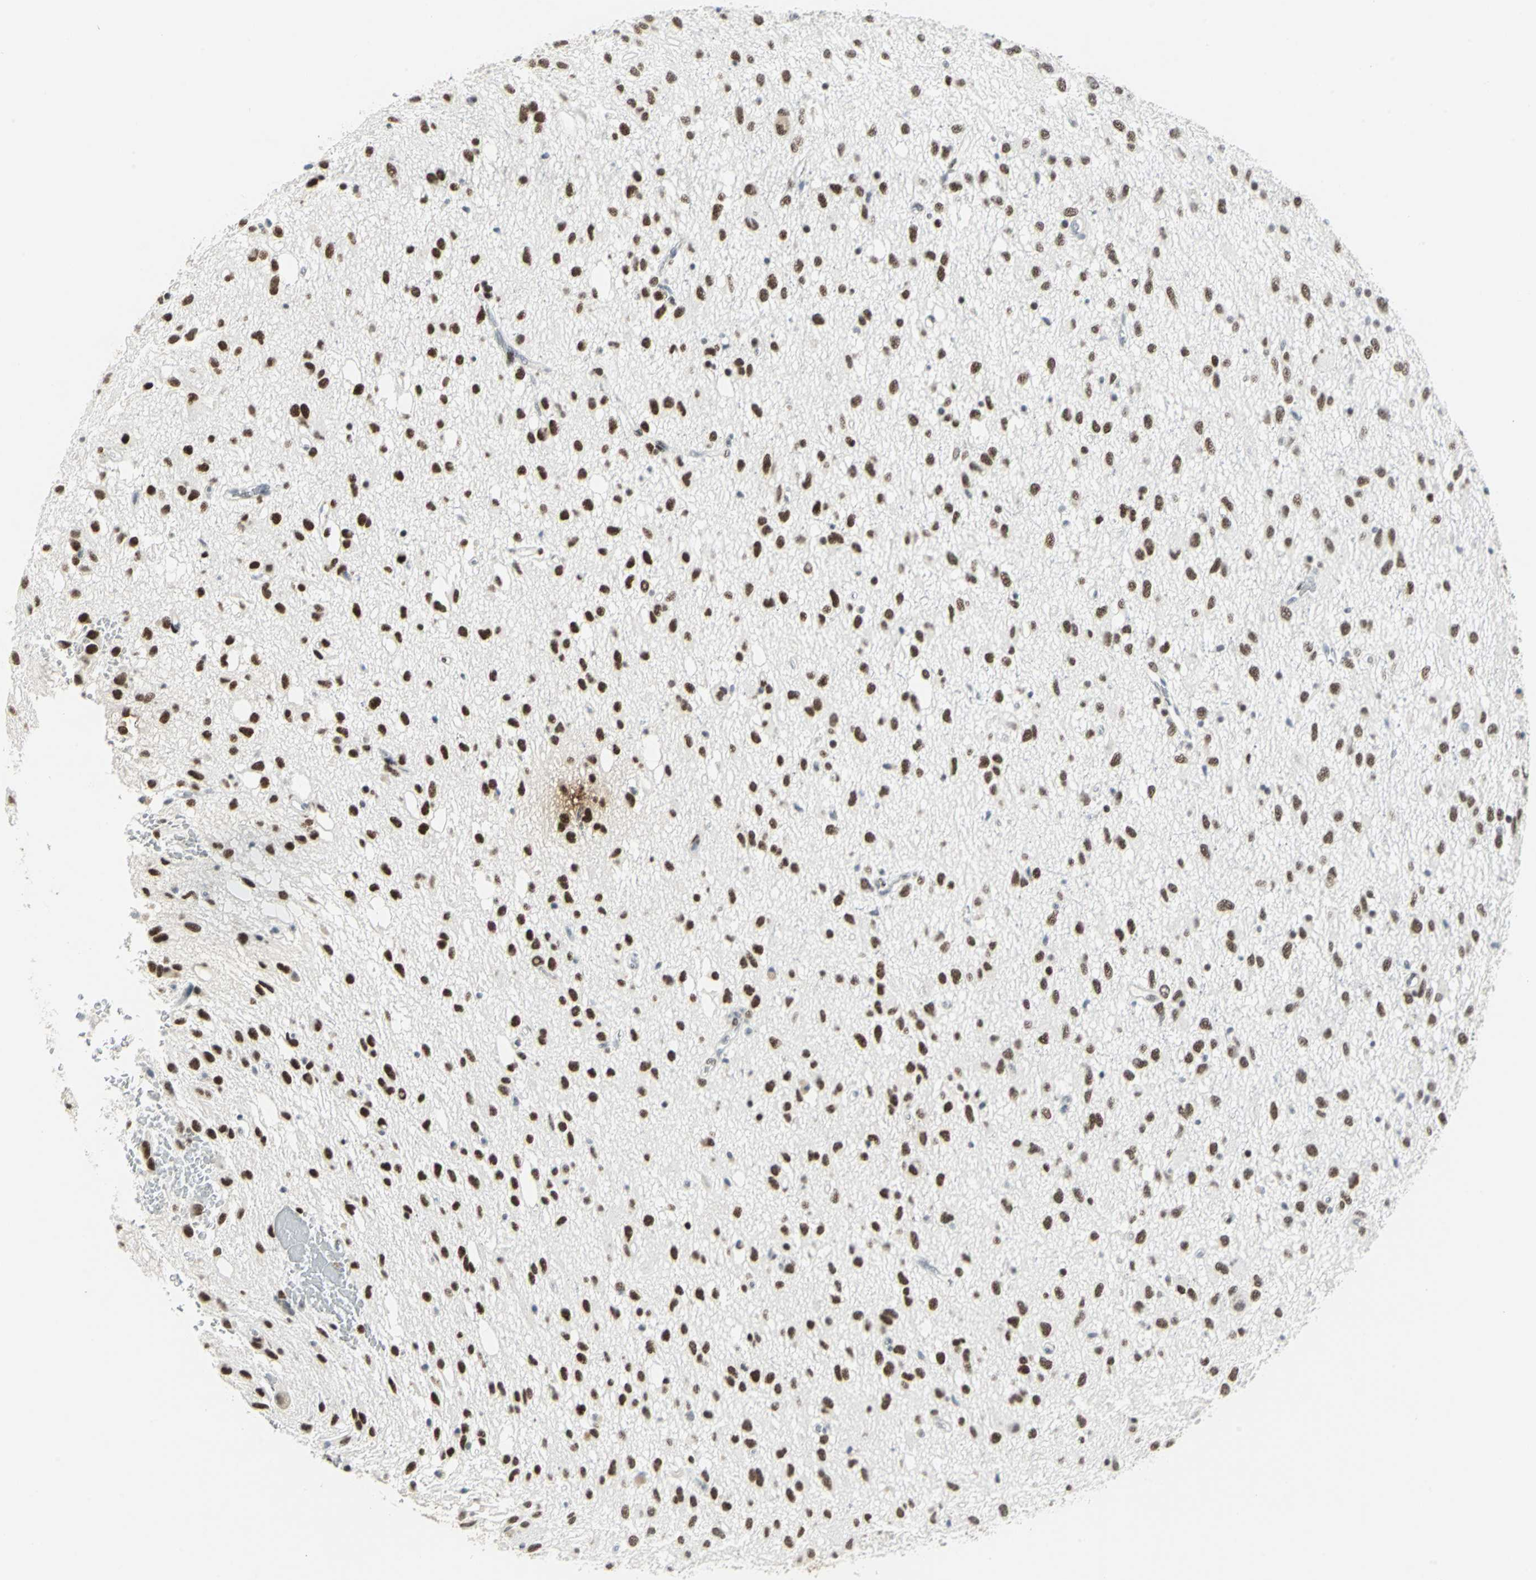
{"staining": {"intensity": "strong", "quantity": ">75%", "location": "nuclear"}, "tissue": "glioma", "cell_type": "Tumor cells", "image_type": "cancer", "snomed": [{"axis": "morphology", "description": "Glioma, malignant, Low grade"}, {"axis": "topography", "description": "Brain"}], "caption": "Strong nuclear positivity is present in about >75% of tumor cells in malignant glioma (low-grade).", "gene": "MEIS2", "patient": {"sex": "male", "age": 77}}